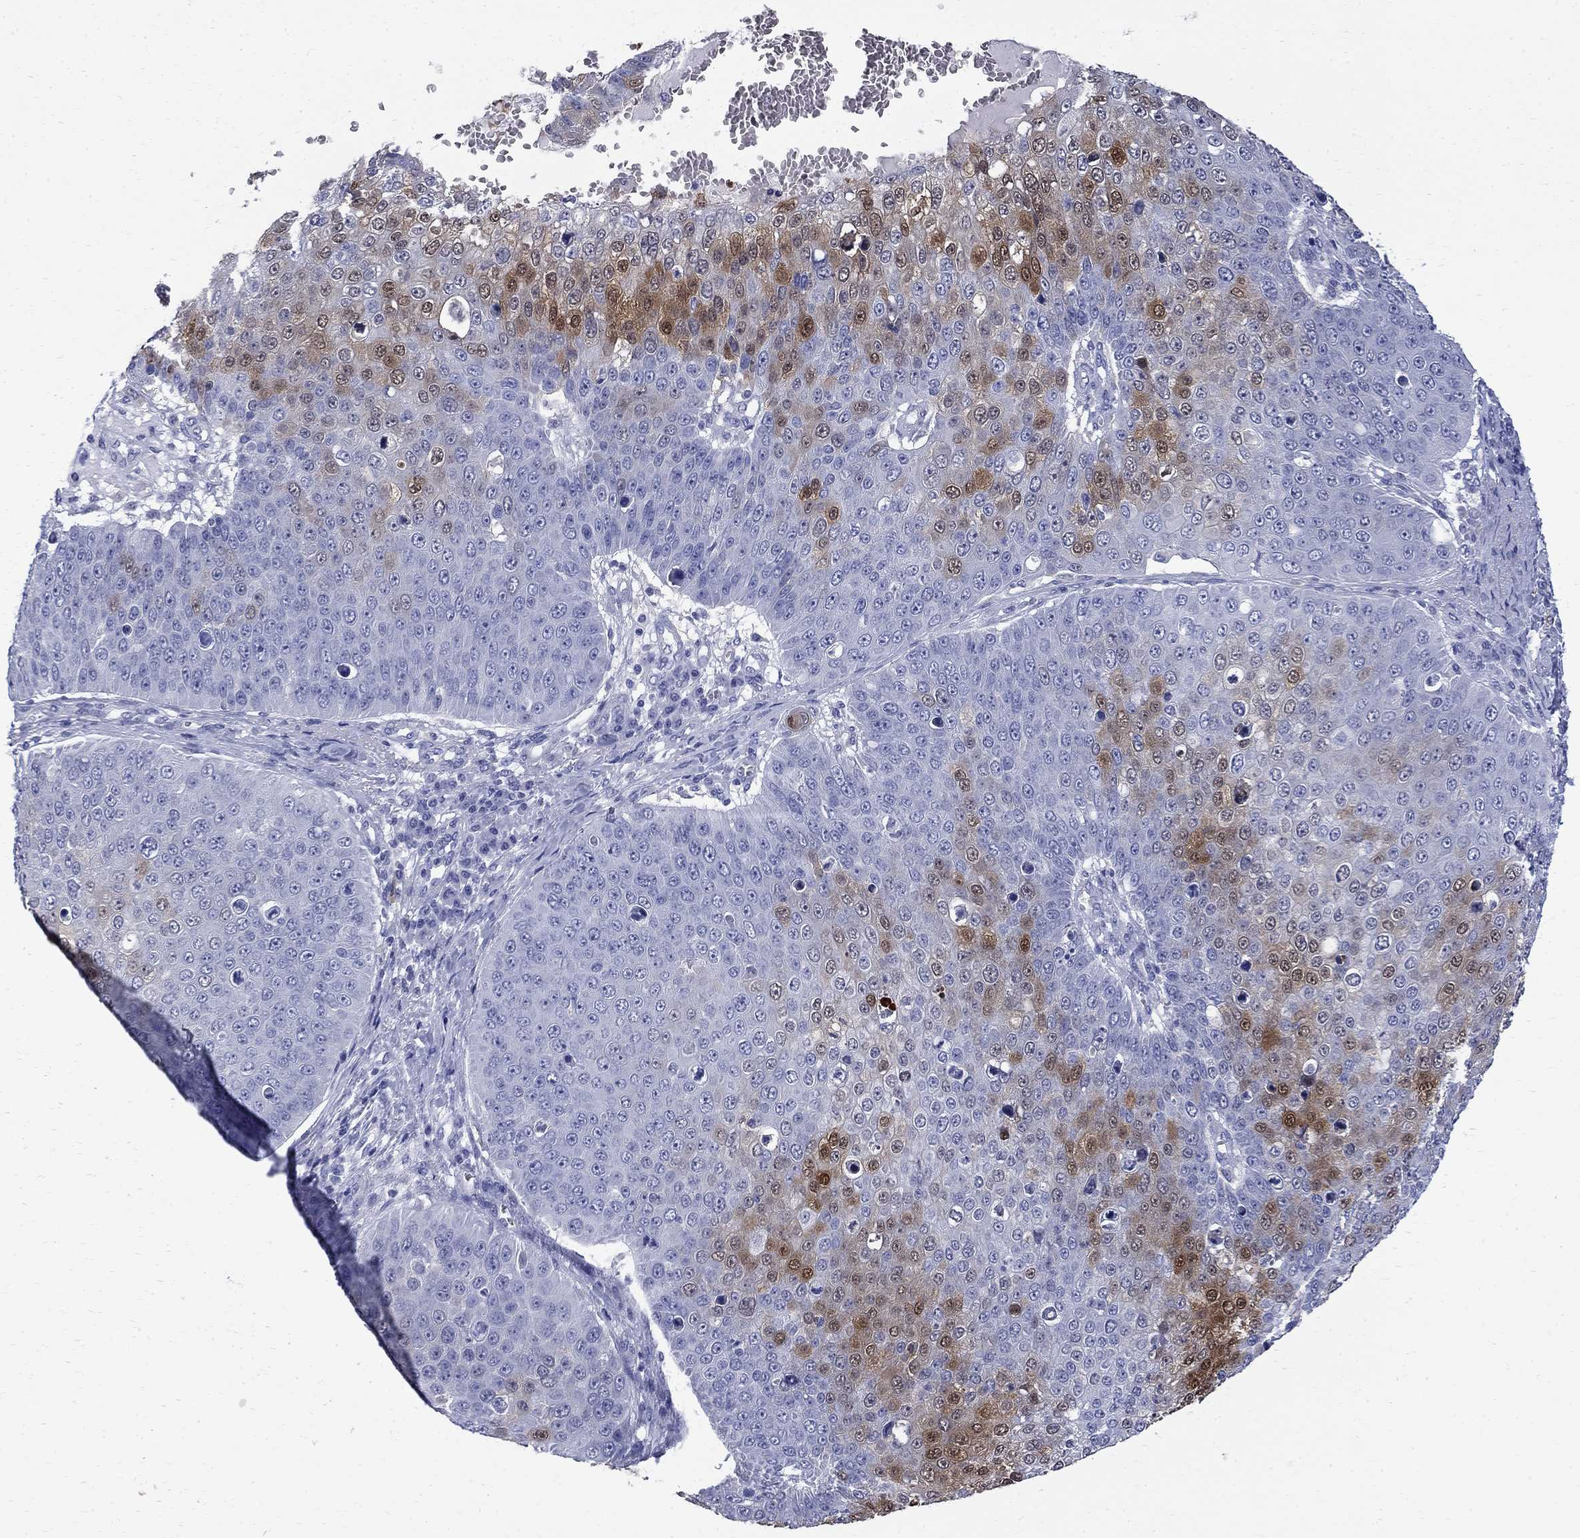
{"staining": {"intensity": "moderate", "quantity": "<25%", "location": "cytoplasmic/membranous,nuclear"}, "tissue": "skin cancer", "cell_type": "Tumor cells", "image_type": "cancer", "snomed": [{"axis": "morphology", "description": "Squamous cell carcinoma, NOS"}, {"axis": "topography", "description": "Skin"}], "caption": "Immunohistochemical staining of skin squamous cell carcinoma demonstrates moderate cytoplasmic/membranous and nuclear protein expression in about <25% of tumor cells.", "gene": "SERPINB2", "patient": {"sex": "male", "age": 71}}